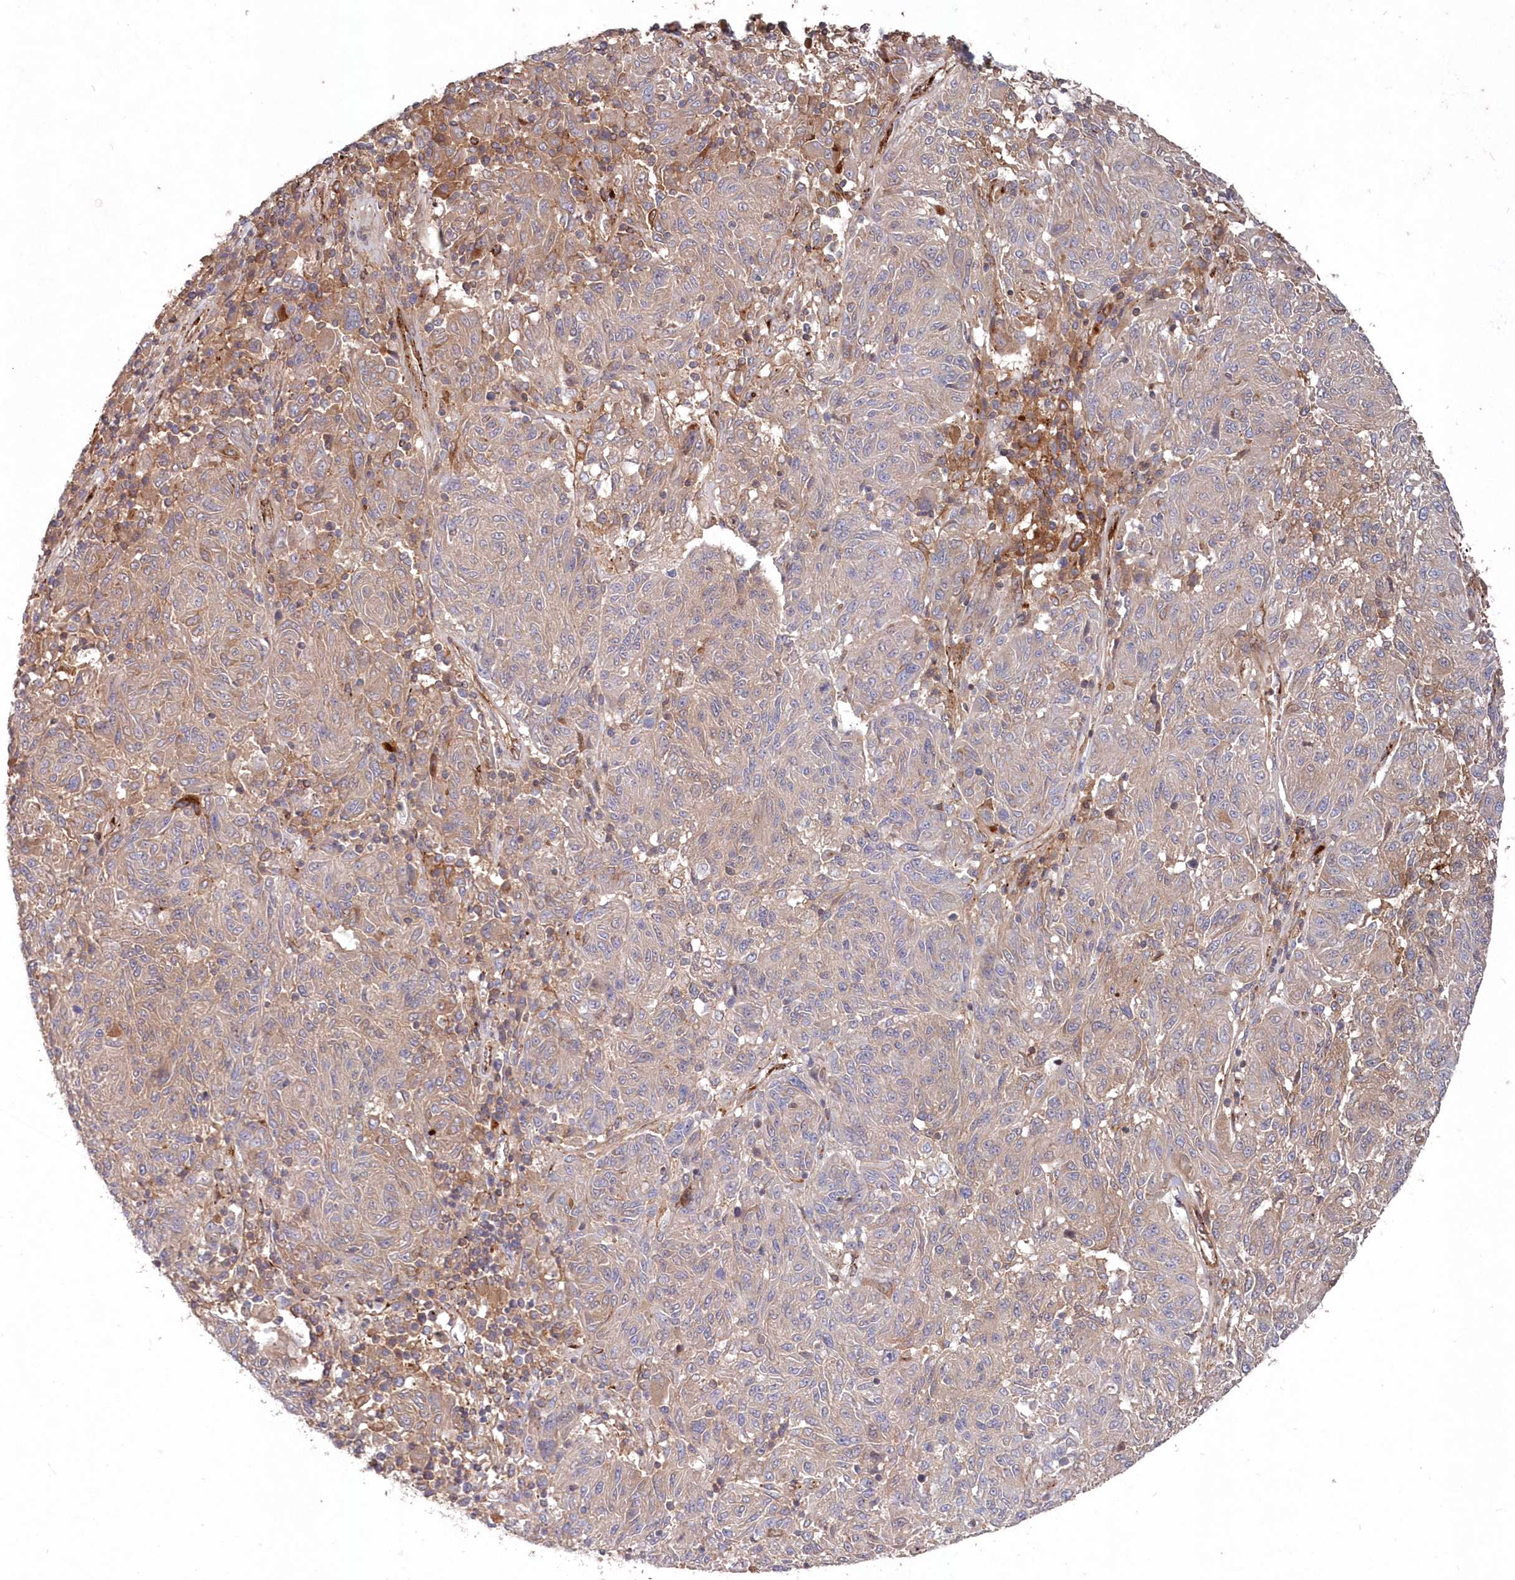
{"staining": {"intensity": "weak", "quantity": "25%-75%", "location": "cytoplasmic/membranous"}, "tissue": "melanoma", "cell_type": "Tumor cells", "image_type": "cancer", "snomed": [{"axis": "morphology", "description": "Malignant melanoma, NOS"}, {"axis": "topography", "description": "Skin"}], "caption": "IHC photomicrograph of neoplastic tissue: human malignant melanoma stained using immunohistochemistry demonstrates low levels of weak protein expression localized specifically in the cytoplasmic/membranous of tumor cells, appearing as a cytoplasmic/membranous brown color.", "gene": "ABHD14B", "patient": {"sex": "male", "age": 53}}